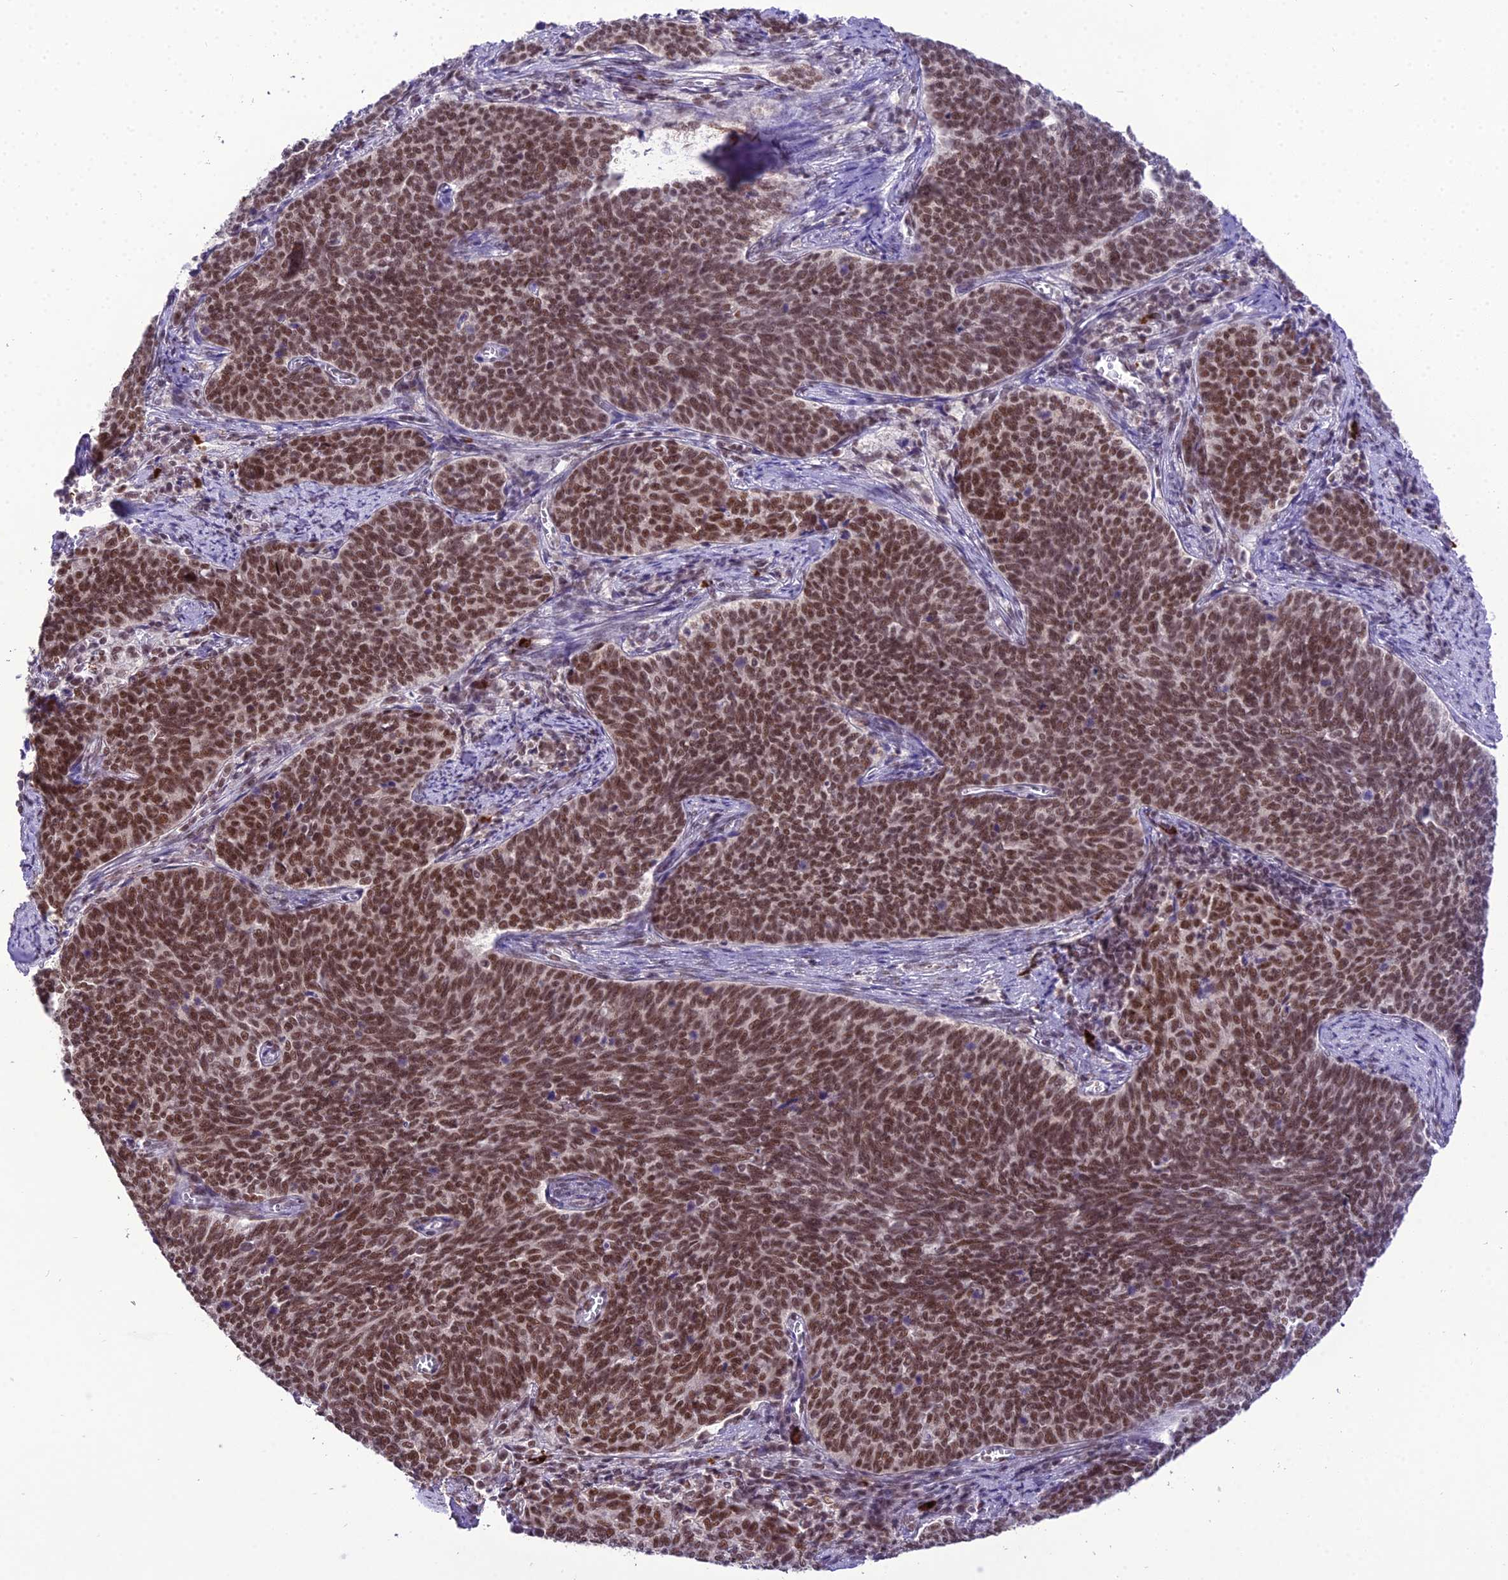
{"staining": {"intensity": "moderate", "quantity": ">75%", "location": "nuclear"}, "tissue": "cervical cancer", "cell_type": "Tumor cells", "image_type": "cancer", "snomed": [{"axis": "morphology", "description": "Squamous cell carcinoma, NOS"}, {"axis": "topography", "description": "Cervix"}], "caption": "Immunohistochemistry of cervical squamous cell carcinoma displays medium levels of moderate nuclear expression in approximately >75% of tumor cells.", "gene": "SH3RF3", "patient": {"sex": "female", "age": 39}}